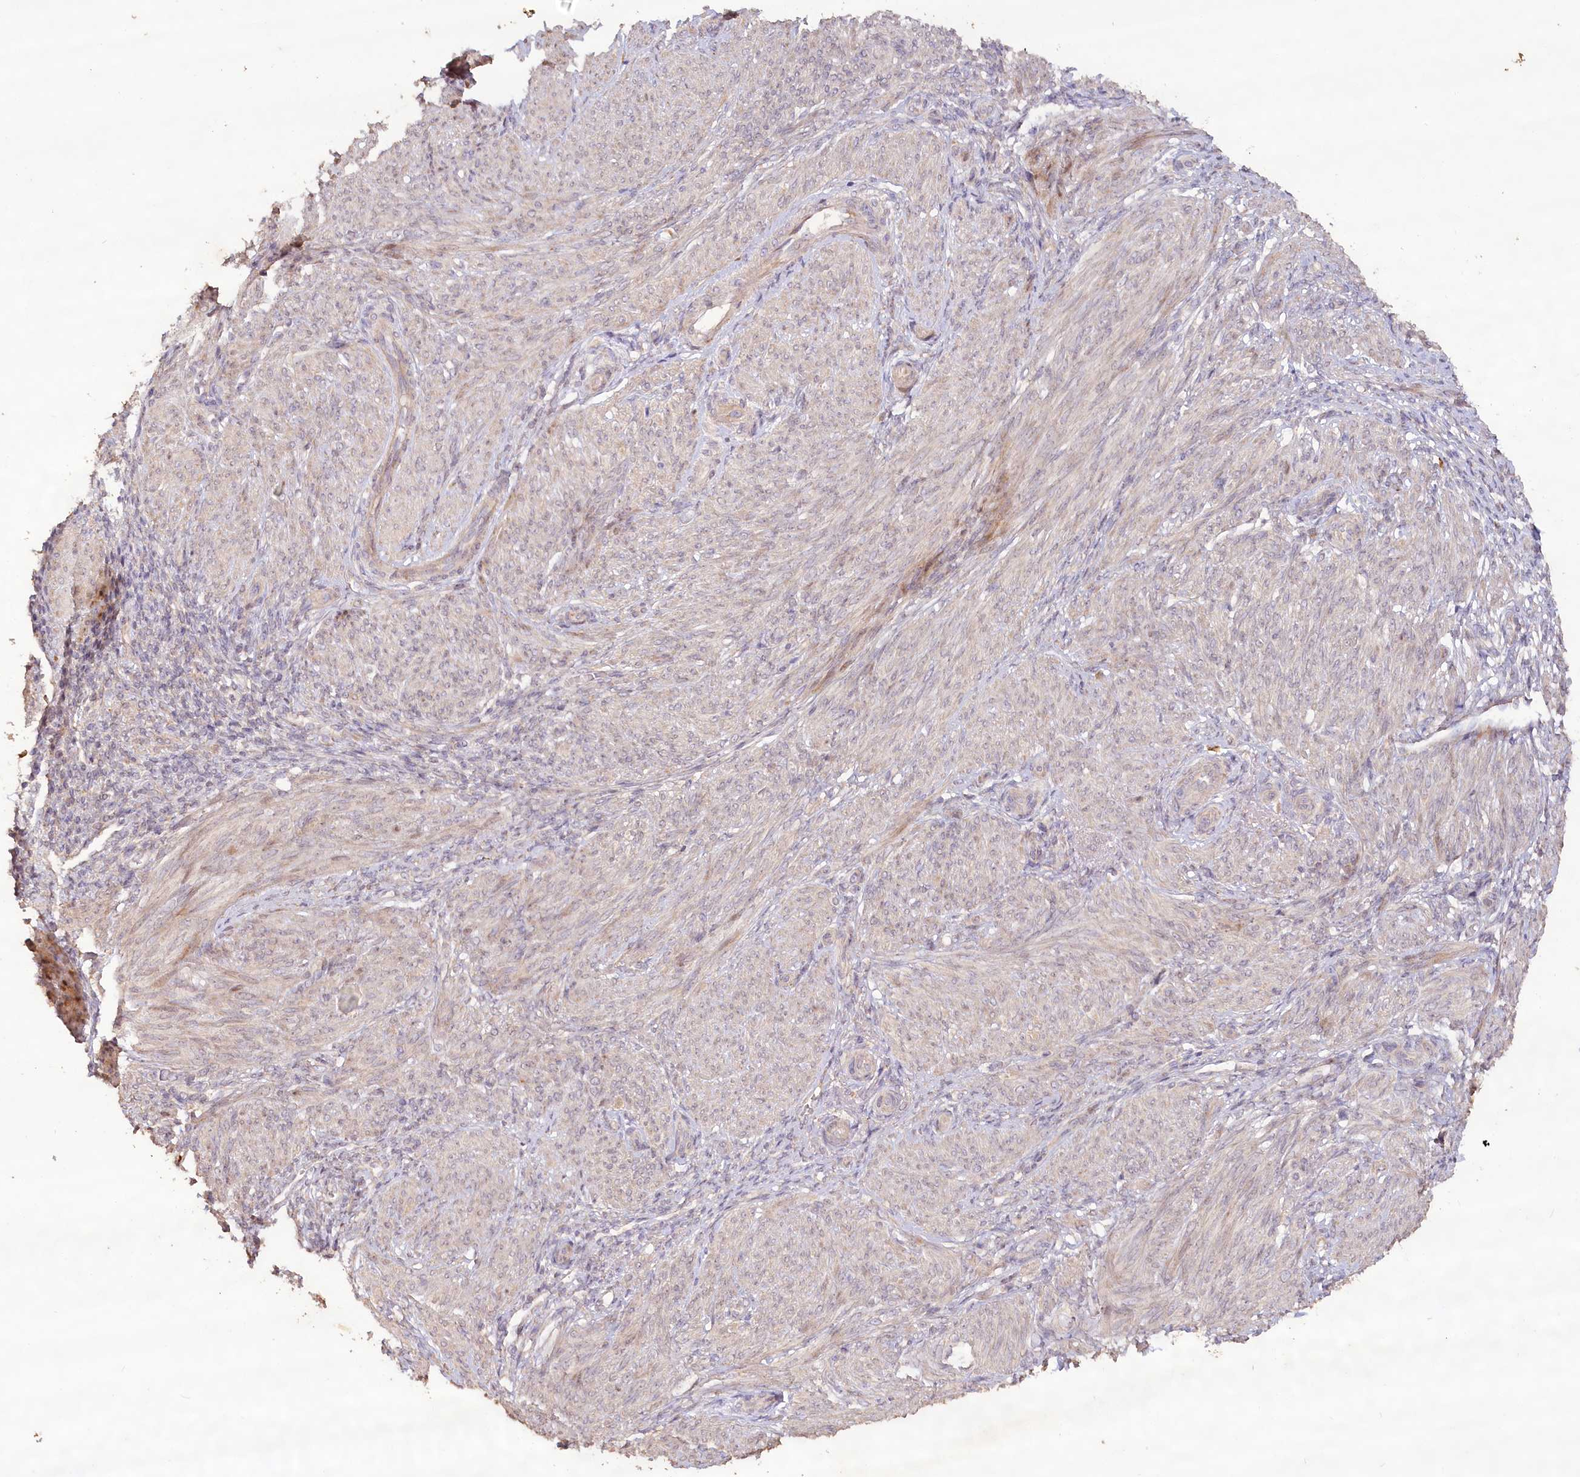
{"staining": {"intensity": "weak", "quantity": "25%-75%", "location": "cytoplasmic/membranous"}, "tissue": "smooth muscle", "cell_type": "Smooth muscle cells", "image_type": "normal", "snomed": [{"axis": "morphology", "description": "Normal tissue, NOS"}, {"axis": "topography", "description": "Smooth muscle"}], "caption": "Smooth muscle was stained to show a protein in brown. There is low levels of weak cytoplasmic/membranous positivity in about 25%-75% of smooth muscle cells. The protein of interest is stained brown, and the nuclei are stained in blue (DAB (3,3'-diaminobenzidine) IHC with brightfield microscopy, high magnification).", "gene": "IRAK1BP1", "patient": {"sex": "female", "age": 39}}